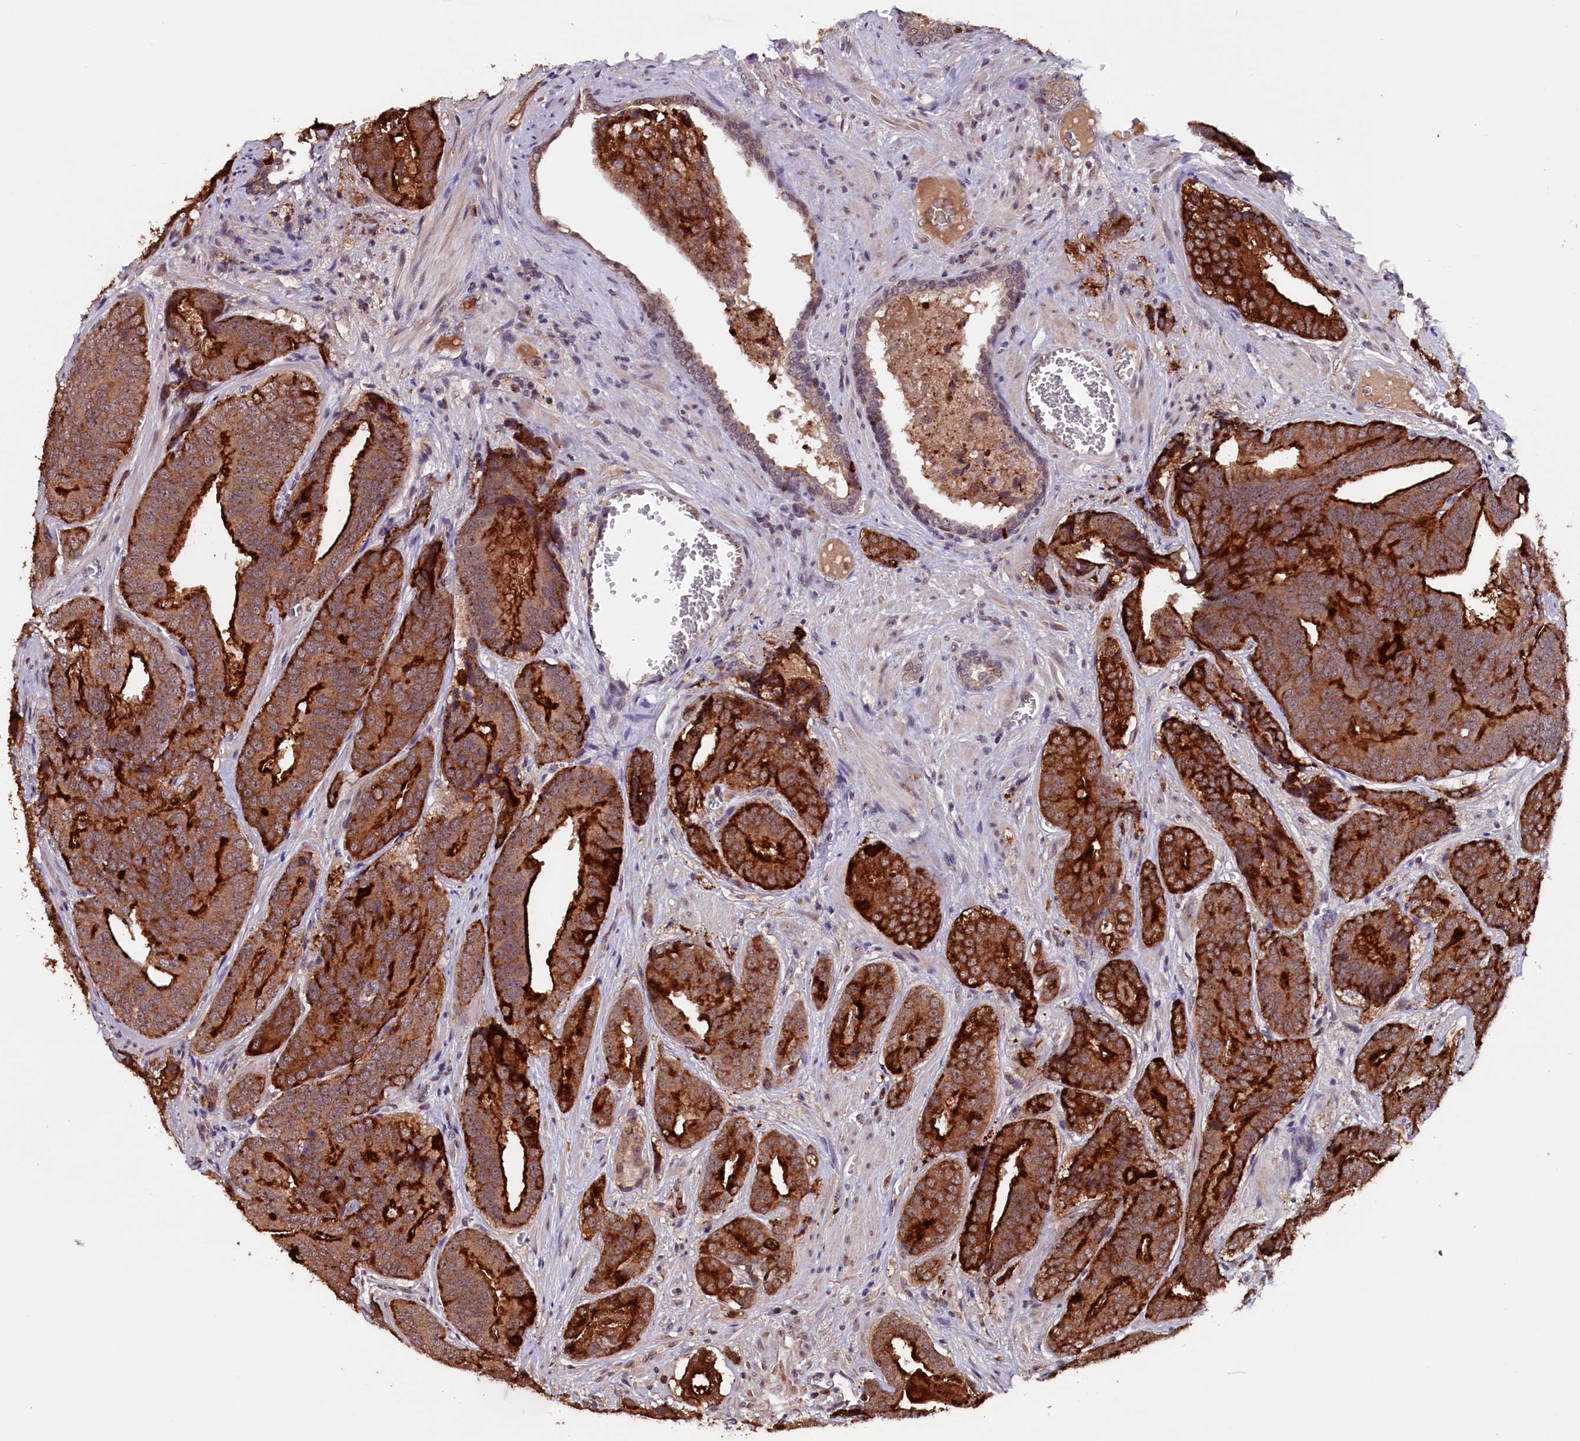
{"staining": {"intensity": "strong", "quantity": ">75%", "location": "cytoplasmic/membranous"}, "tissue": "prostate cancer", "cell_type": "Tumor cells", "image_type": "cancer", "snomed": [{"axis": "morphology", "description": "Adenocarcinoma, High grade"}, {"axis": "topography", "description": "Prostate"}], "caption": "Prostate cancer (high-grade adenocarcinoma) tissue reveals strong cytoplasmic/membranous expression in about >75% of tumor cells", "gene": "RNMT", "patient": {"sex": "male", "age": 55}}